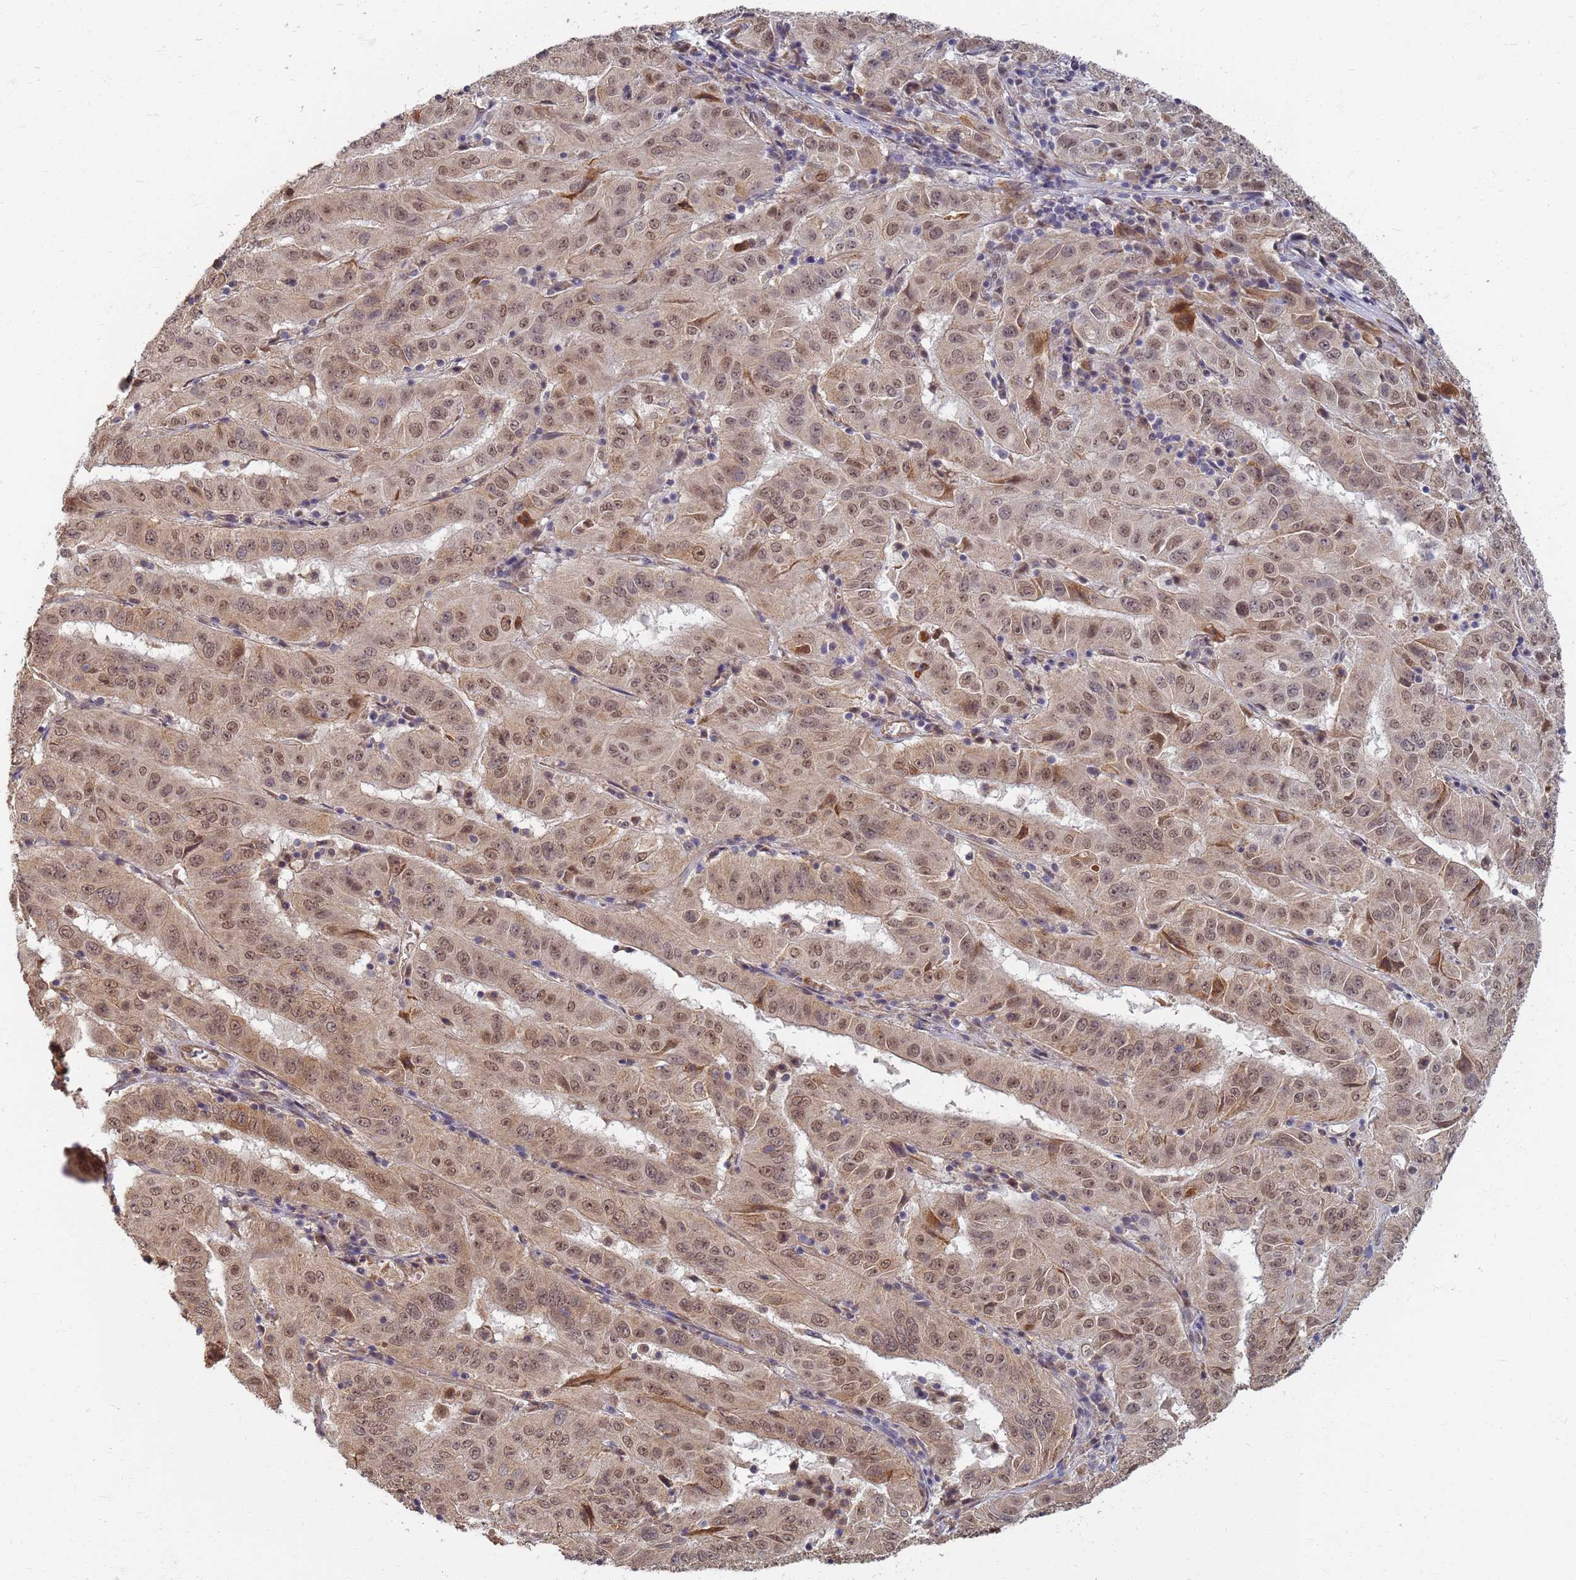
{"staining": {"intensity": "moderate", "quantity": ">75%", "location": "nuclear"}, "tissue": "pancreatic cancer", "cell_type": "Tumor cells", "image_type": "cancer", "snomed": [{"axis": "morphology", "description": "Adenocarcinoma, NOS"}, {"axis": "topography", "description": "Pancreas"}], "caption": "Immunohistochemistry (IHC) (DAB) staining of pancreatic adenocarcinoma demonstrates moderate nuclear protein staining in about >75% of tumor cells.", "gene": "ITGB4", "patient": {"sex": "male", "age": 63}}